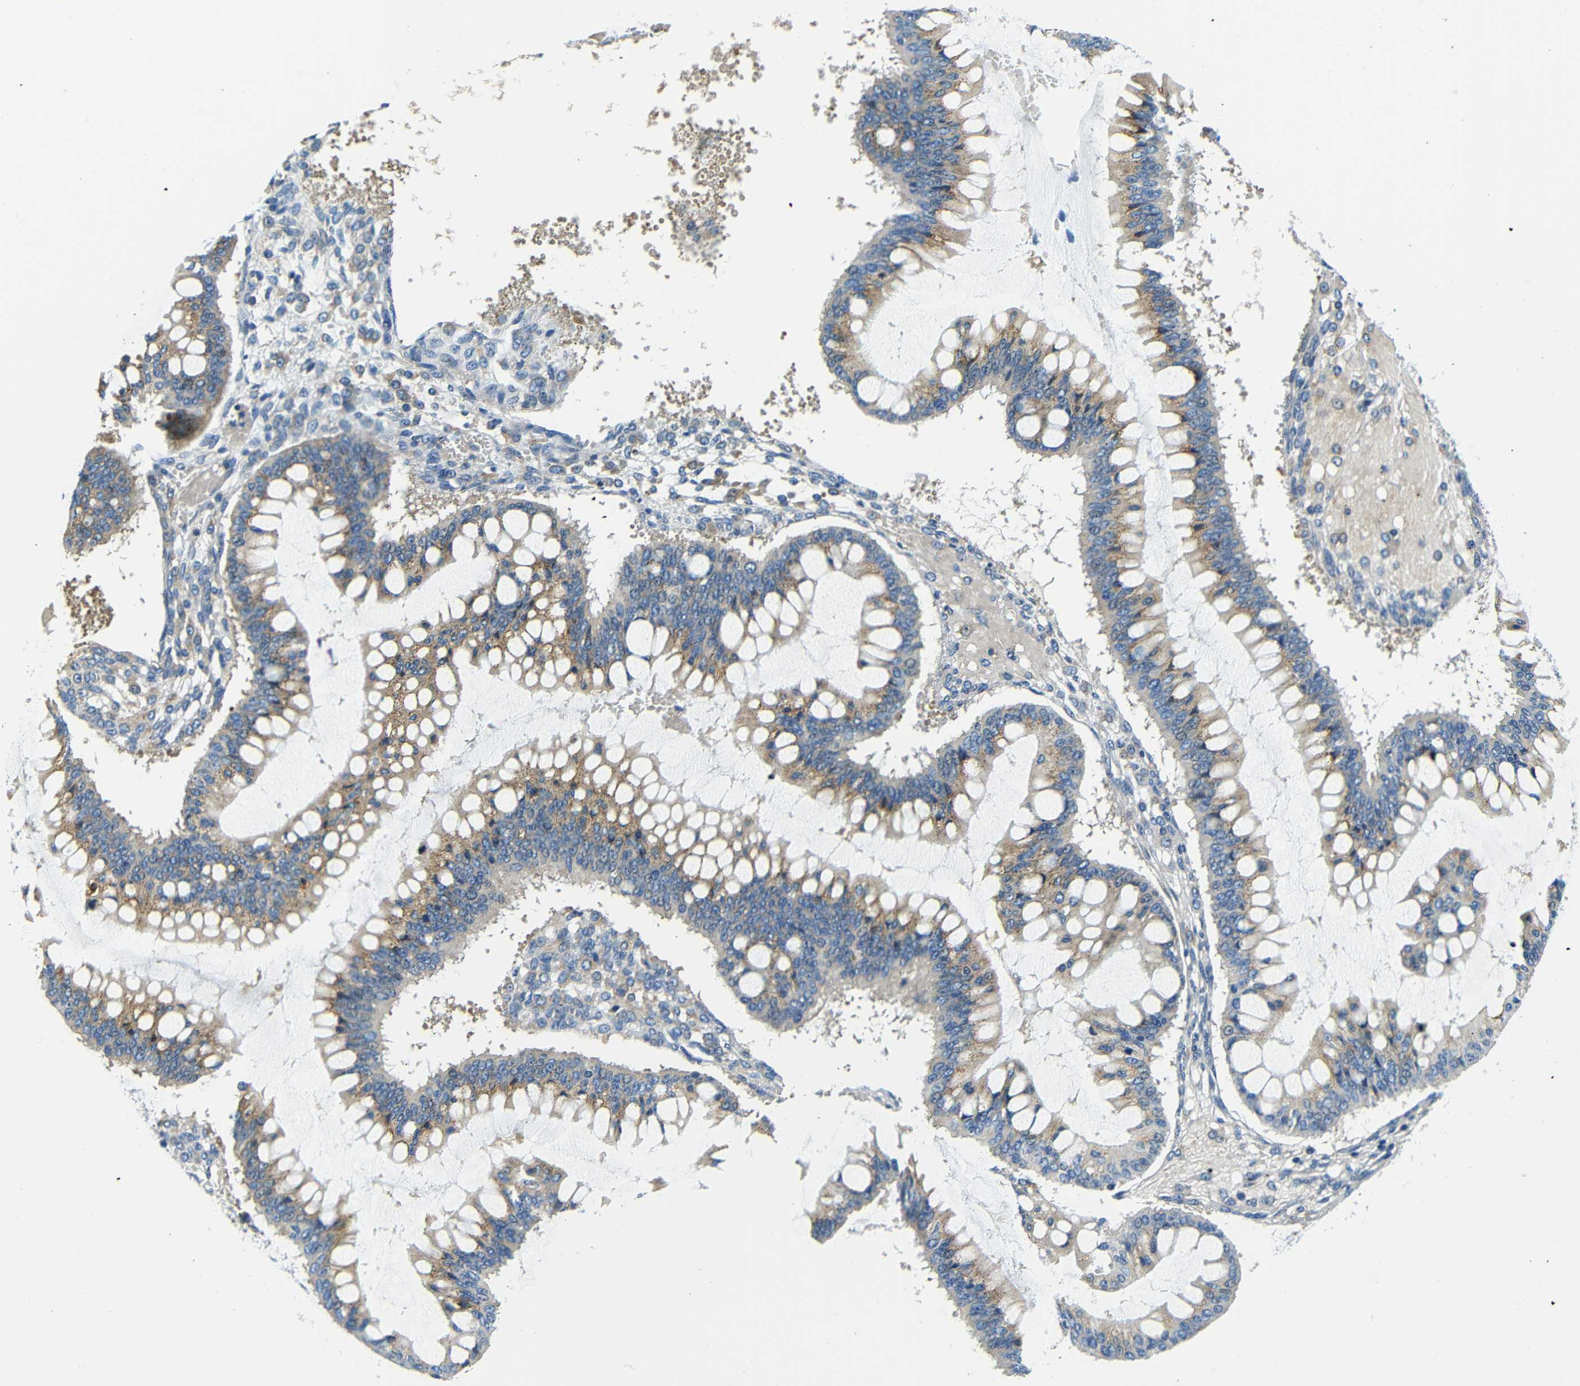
{"staining": {"intensity": "moderate", "quantity": ">75%", "location": "cytoplasmic/membranous"}, "tissue": "ovarian cancer", "cell_type": "Tumor cells", "image_type": "cancer", "snomed": [{"axis": "morphology", "description": "Cystadenocarcinoma, mucinous, NOS"}, {"axis": "topography", "description": "Ovary"}], "caption": "The histopathology image reveals immunohistochemical staining of ovarian mucinous cystadenocarcinoma. There is moderate cytoplasmic/membranous positivity is appreciated in about >75% of tumor cells.", "gene": "USO1", "patient": {"sex": "female", "age": 73}}